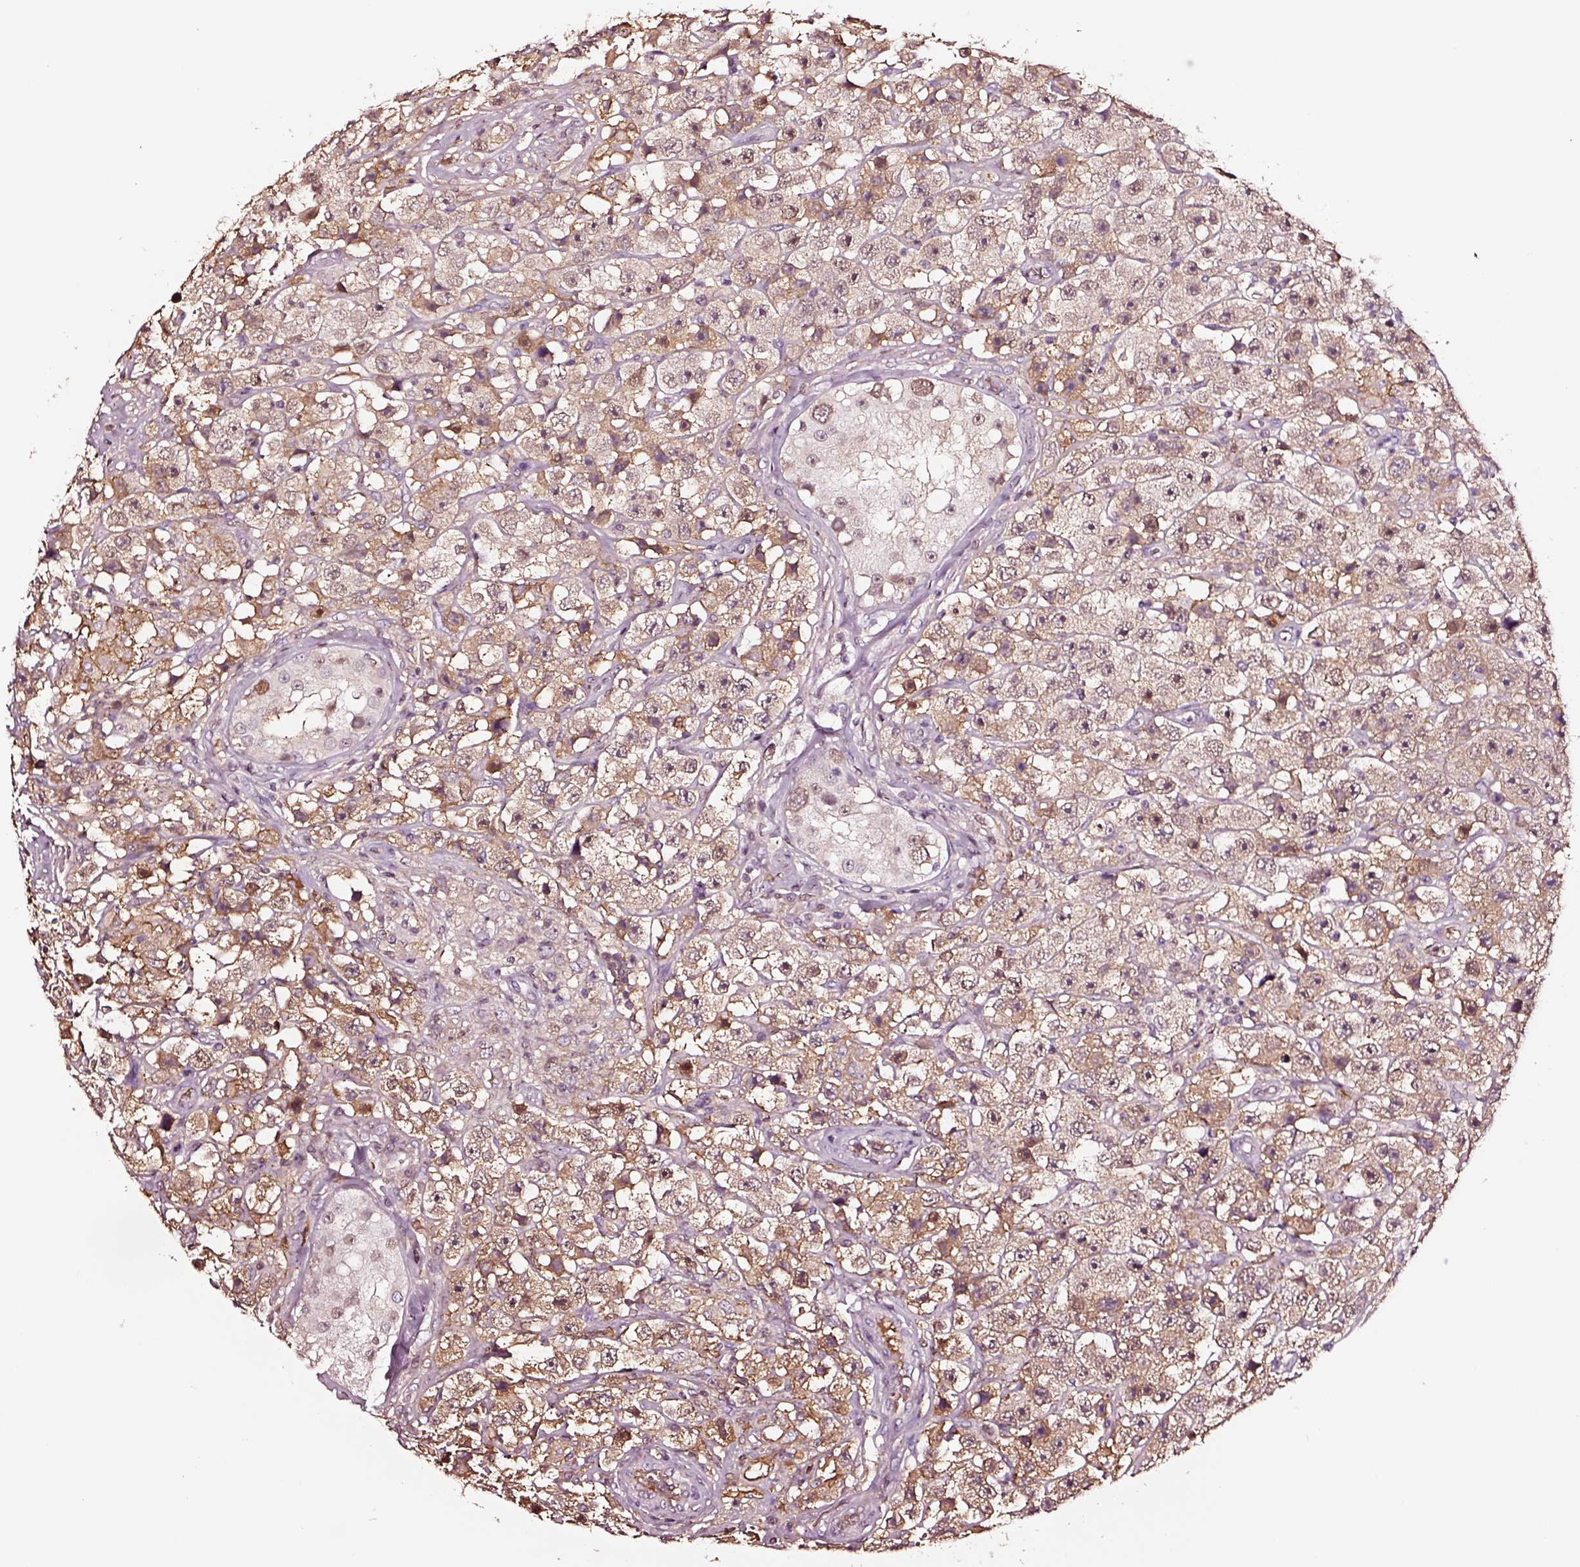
{"staining": {"intensity": "negative", "quantity": "none", "location": "none"}, "tissue": "testis cancer", "cell_type": "Tumor cells", "image_type": "cancer", "snomed": [{"axis": "morphology", "description": "Seminoma, NOS"}, {"axis": "topography", "description": "Testis"}], "caption": "An image of testis seminoma stained for a protein displays no brown staining in tumor cells. (DAB (3,3'-diaminobenzidine) immunohistochemistry with hematoxylin counter stain).", "gene": "TF", "patient": {"sex": "male", "age": 45}}